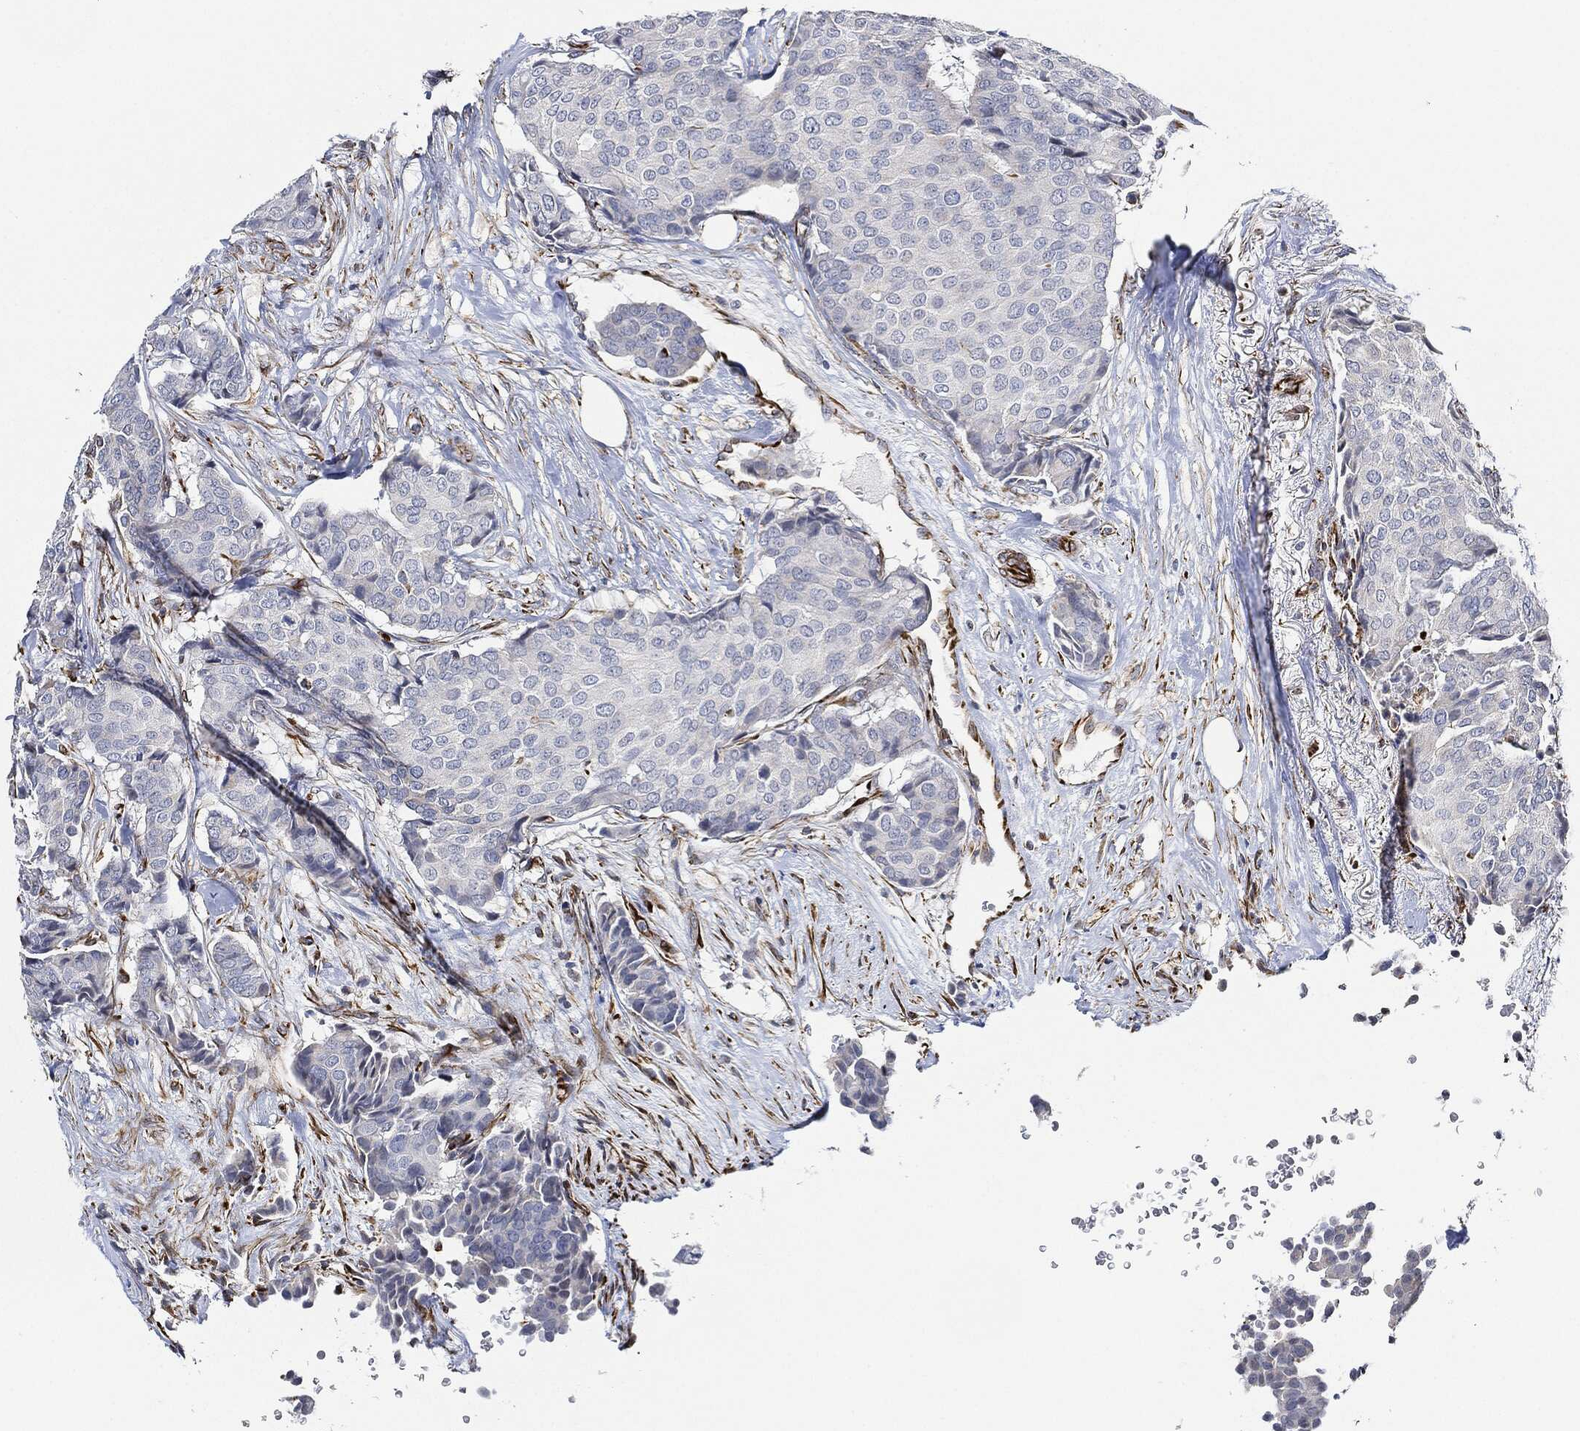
{"staining": {"intensity": "negative", "quantity": "none", "location": "none"}, "tissue": "breast cancer", "cell_type": "Tumor cells", "image_type": "cancer", "snomed": [{"axis": "morphology", "description": "Duct carcinoma"}, {"axis": "topography", "description": "Breast"}], "caption": "There is no significant expression in tumor cells of intraductal carcinoma (breast).", "gene": "THSD1", "patient": {"sex": "female", "age": 75}}